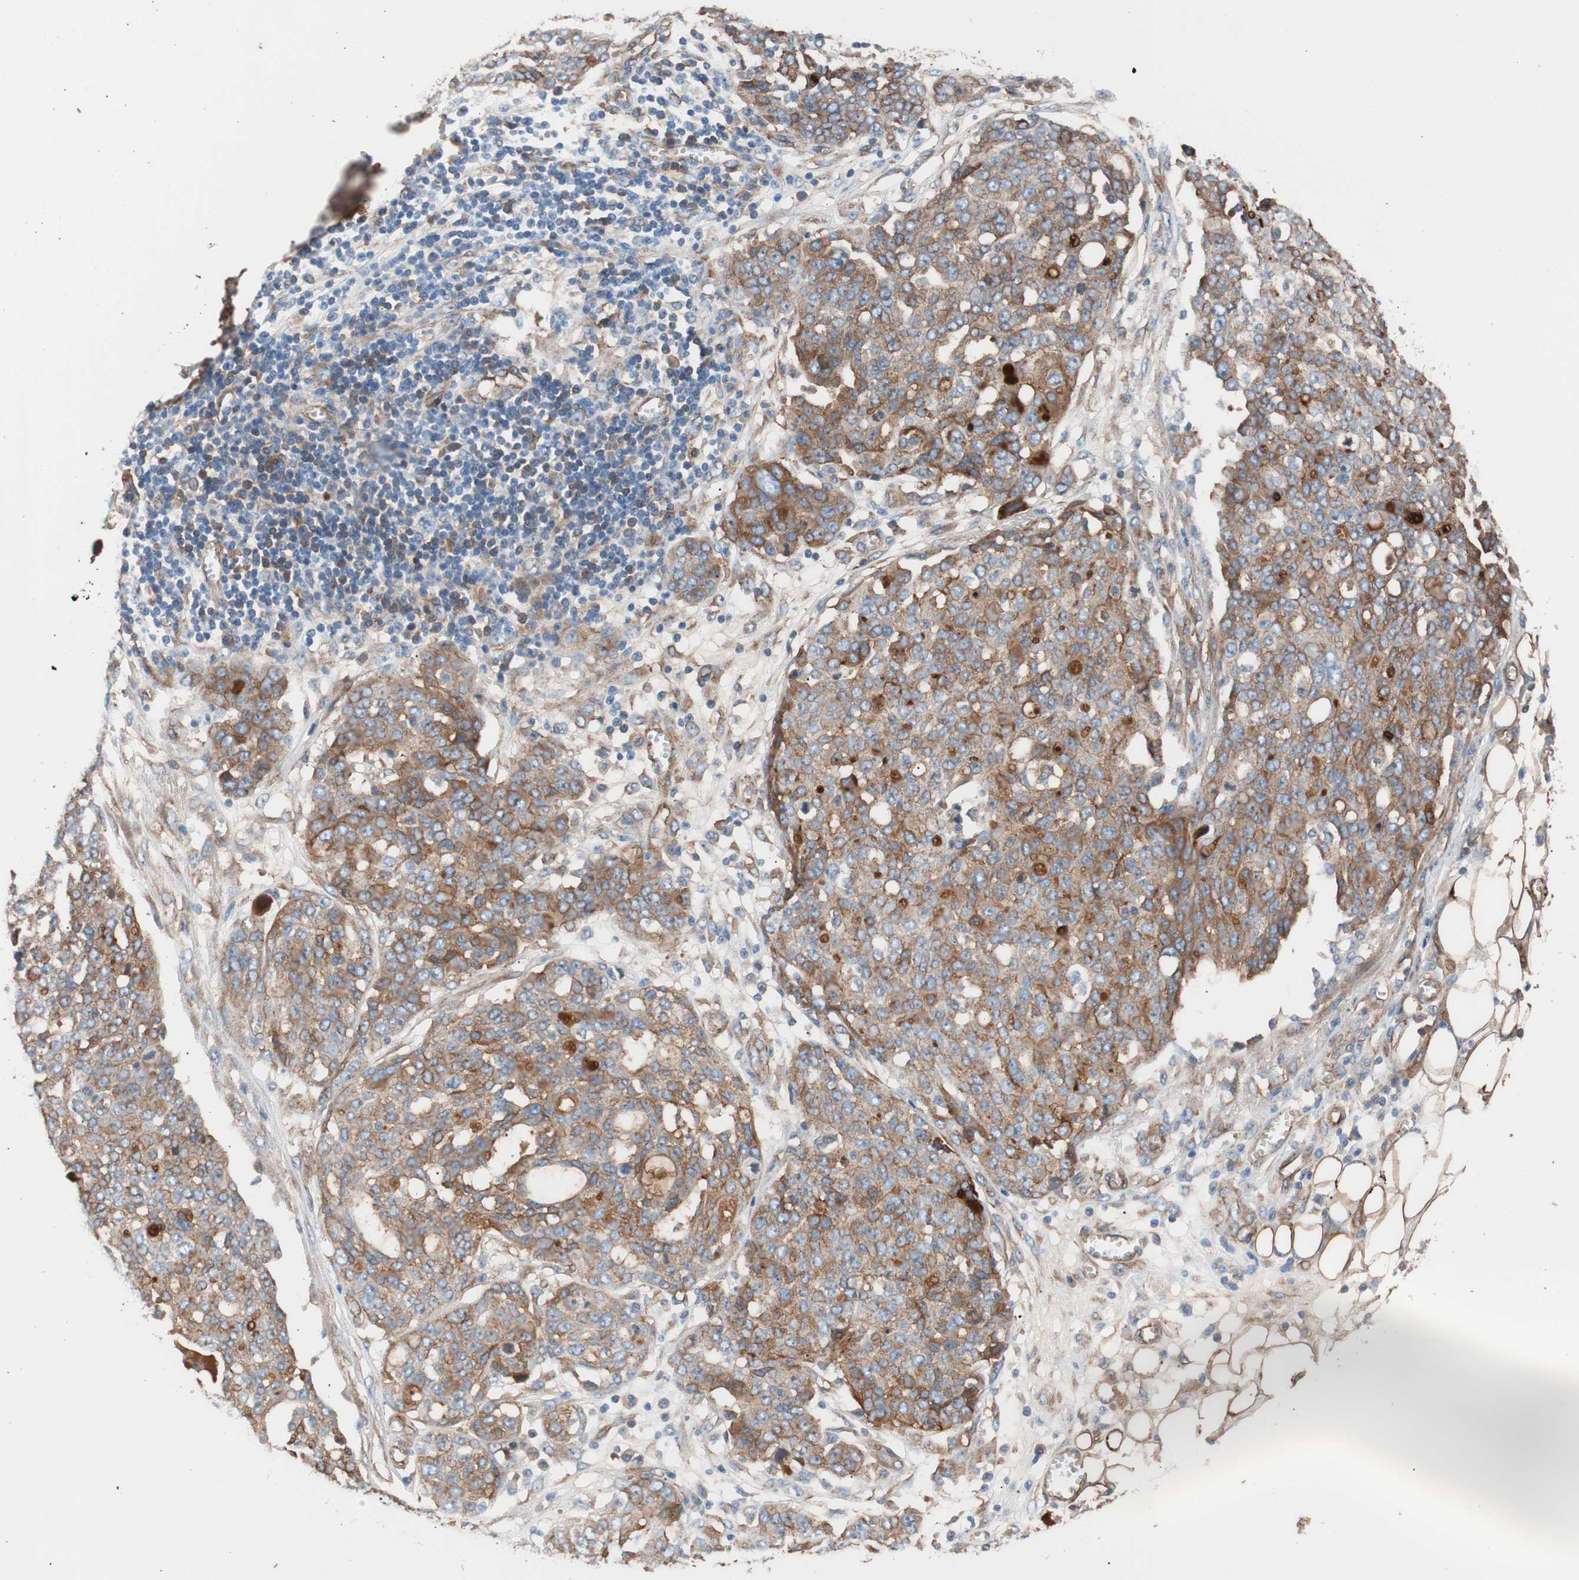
{"staining": {"intensity": "moderate", "quantity": ">75%", "location": "cytoplasmic/membranous"}, "tissue": "ovarian cancer", "cell_type": "Tumor cells", "image_type": "cancer", "snomed": [{"axis": "morphology", "description": "Cystadenocarcinoma, serous, NOS"}, {"axis": "topography", "description": "Soft tissue"}, {"axis": "topography", "description": "Ovary"}], "caption": "Approximately >75% of tumor cells in ovarian cancer (serous cystadenocarcinoma) display moderate cytoplasmic/membranous protein positivity as visualized by brown immunohistochemical staining.", "gene": "SPINT1", "patient": {"sex": "female", "age": 57}}